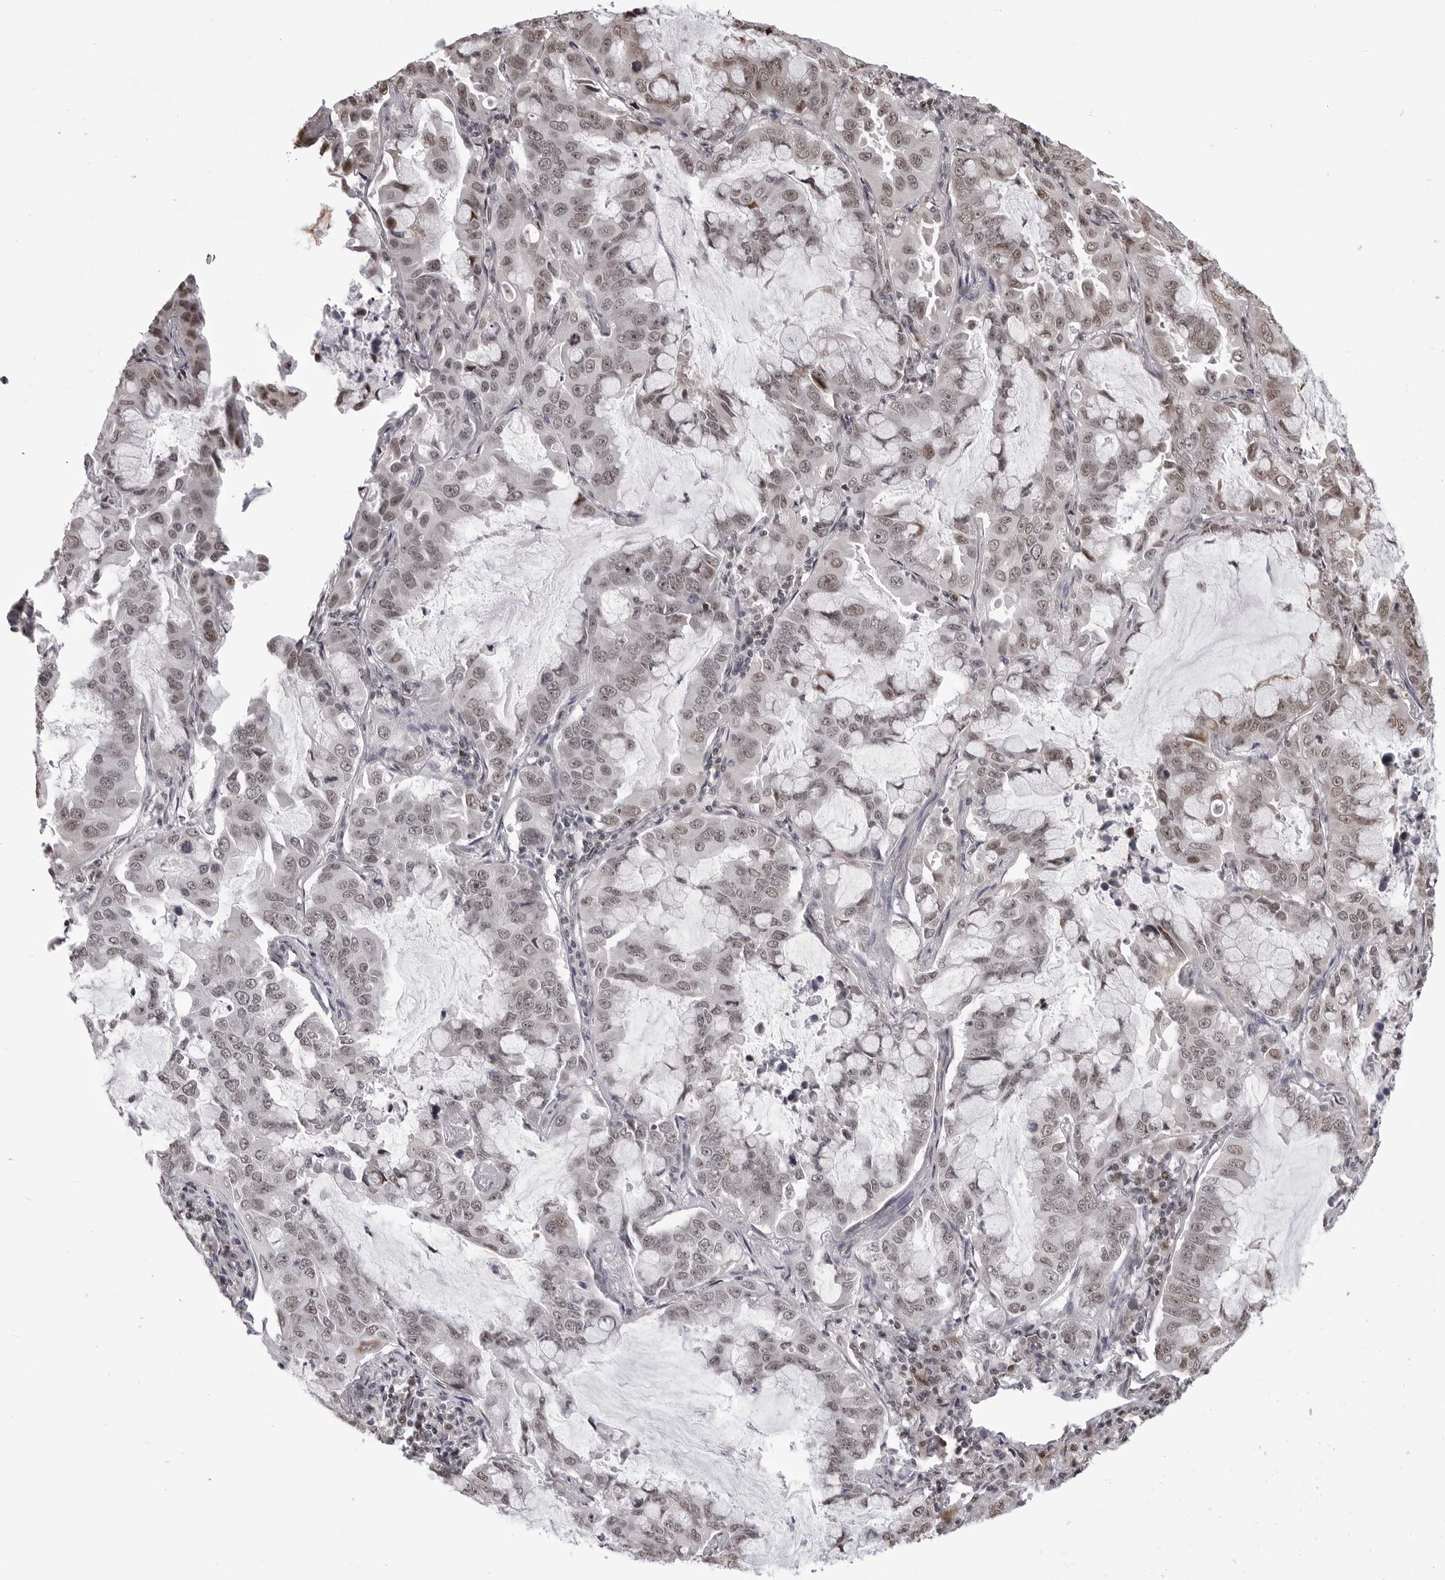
{"staining": {"intensity": "weak", "quantity": ">75%", "location": "nuclear"}, "tissue": "lung cancer", "cell_type": "Tumor cells", "image_type": "cancer", "snomed": [{"axis": "morphology", "description": "Adenocarcinoma, NOS"}, {"axis": "topography", "description": "Lung"}], "caption": "Protein expression analysis of lung cancer displays weak nuclear staining in approximately >75% of tumor cells.", "gene": "PHF3", "patient": {"sex": "male", "age": 64}}